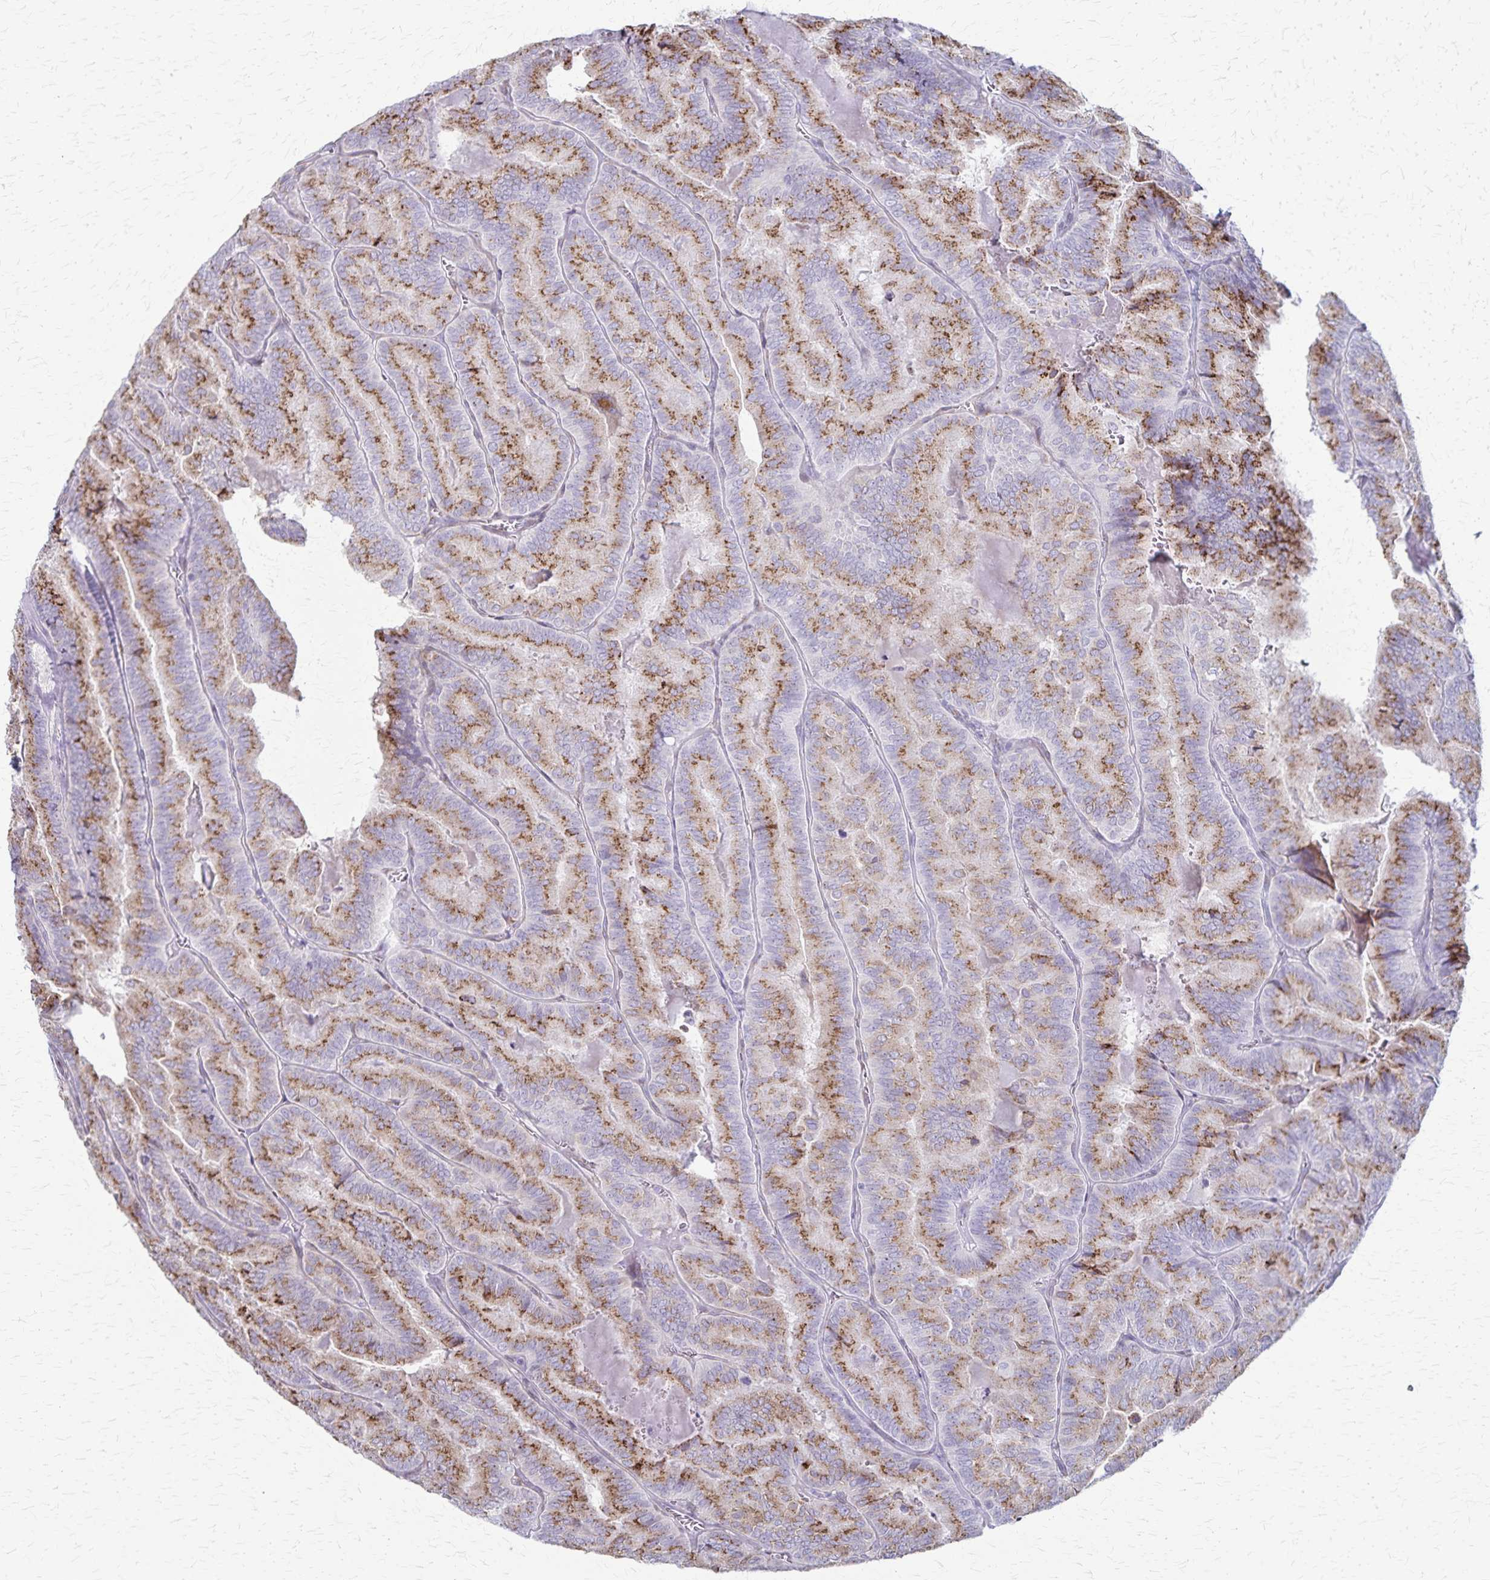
{"staining": {"intensity": "moderate", "quantity": ">75%", "location": "cytoplasmic/membranous"}, "tissue": "thyroid cancer", "cell_type": "Tumor cells", "image_type": "cancer", "snomed": [{"axis": "morphology", "description": "Papillary adenocarcinoma, NOS"}, {"axis": "topography", "description": "Thyroid gland"}], "caption": "A high-resolution micrograph shows immunohistochemistry (IHC) staining of thyroid cancer (papillary adenocarcinoma), which exhibits moderate cytoplasmic/membranous staining in approximately >75% of tumor cells.", "gene": "MCFD2", "patient": {"sex": "female", "age": 75}}